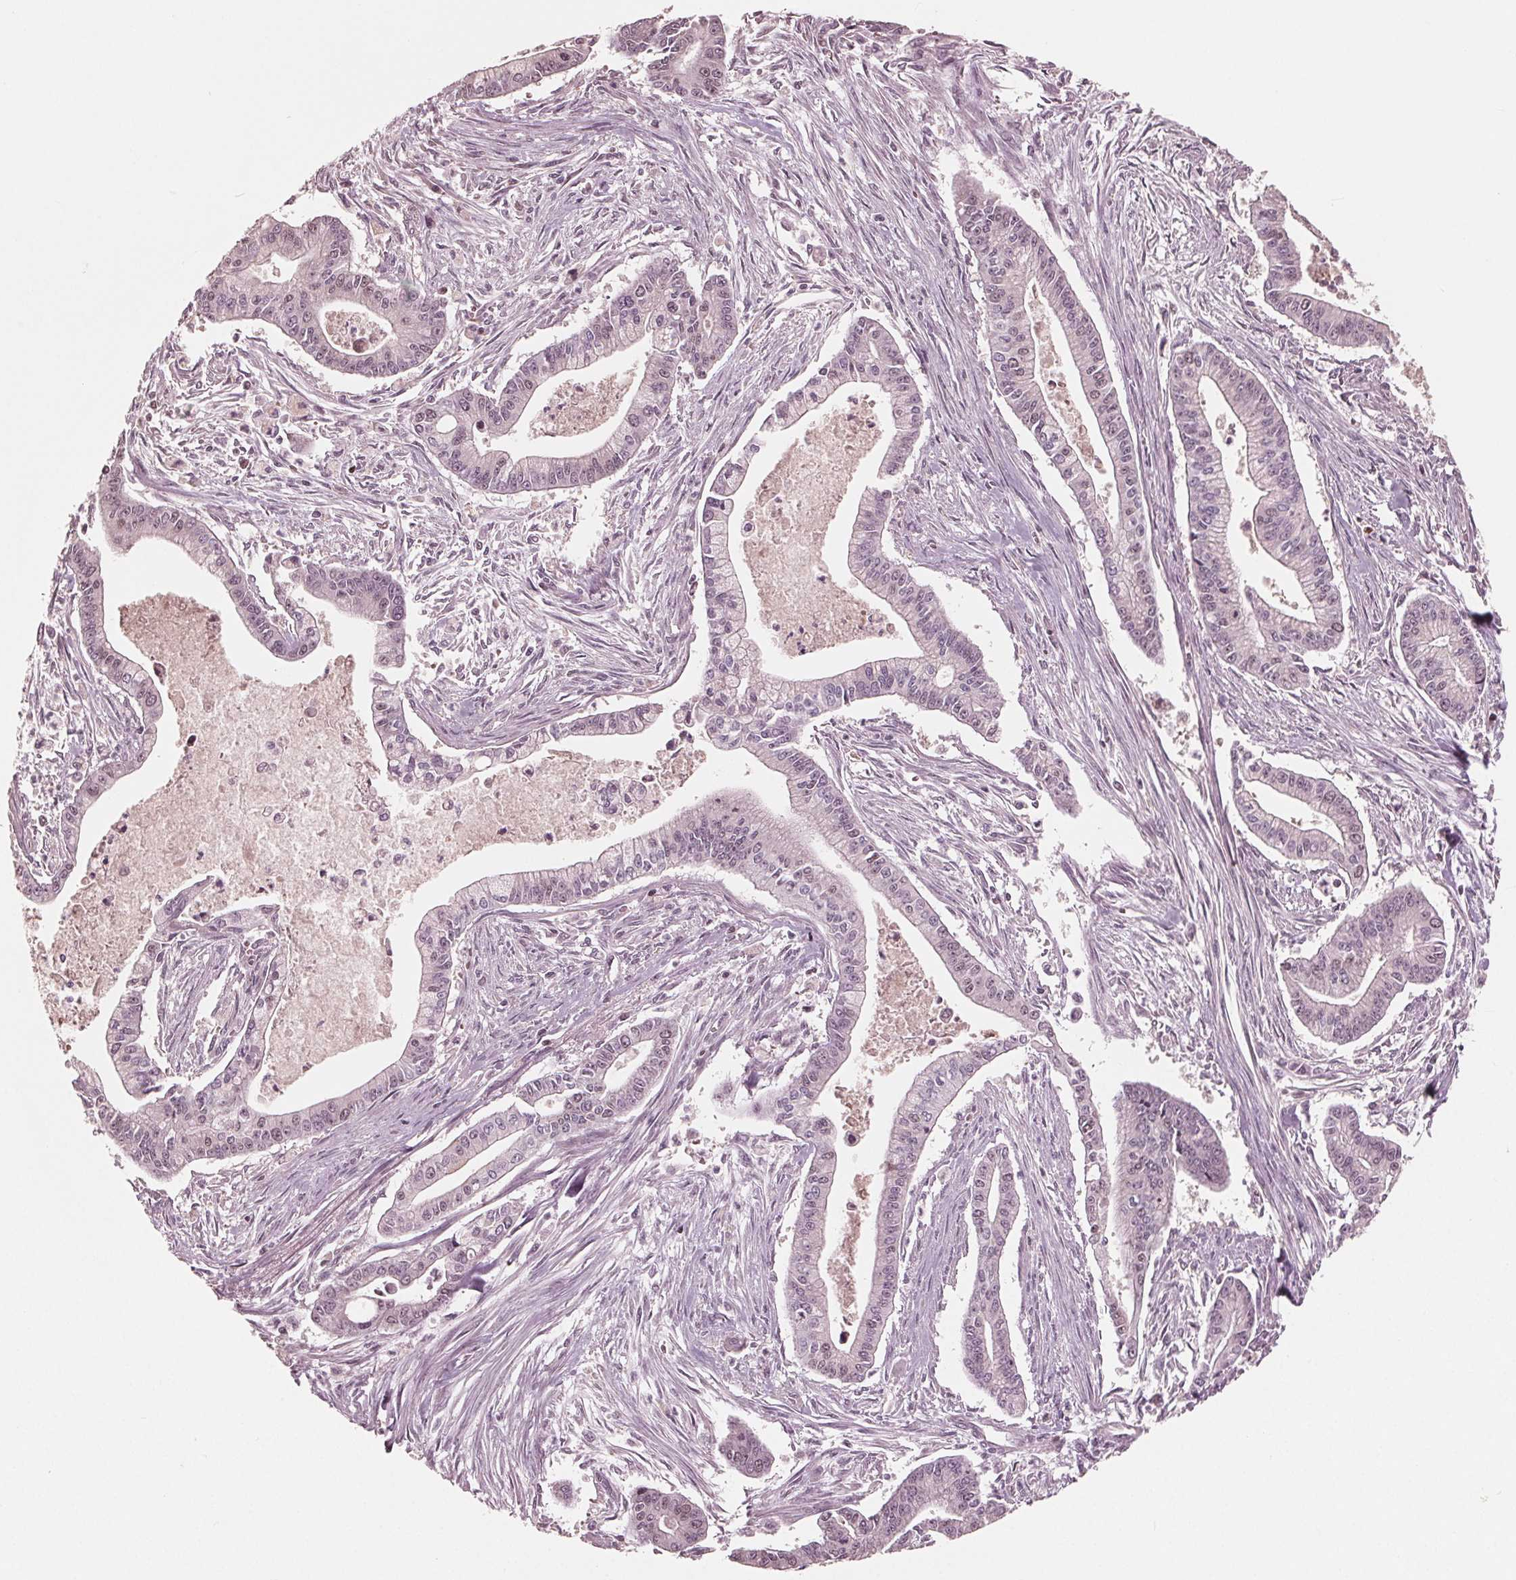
{"staining": {"intensity": "negative", "quantity": "none", "location": "none"}, "tissue": "pancreatic cancer", "cell_type": "Tumor cells", "image_type": "cancer", "snomed": [{"axis": "morphology", "description": "Adenocarcinoma, NOS"}, {"axis": "topography", "description": "Pancreas"}], "caption": "Tumor cells are negative for protein expression in human pancreatic cancer (adenocarcinoma).", "gene": "HIRIP3", "patient": {"sex": "female", "age": 65}}